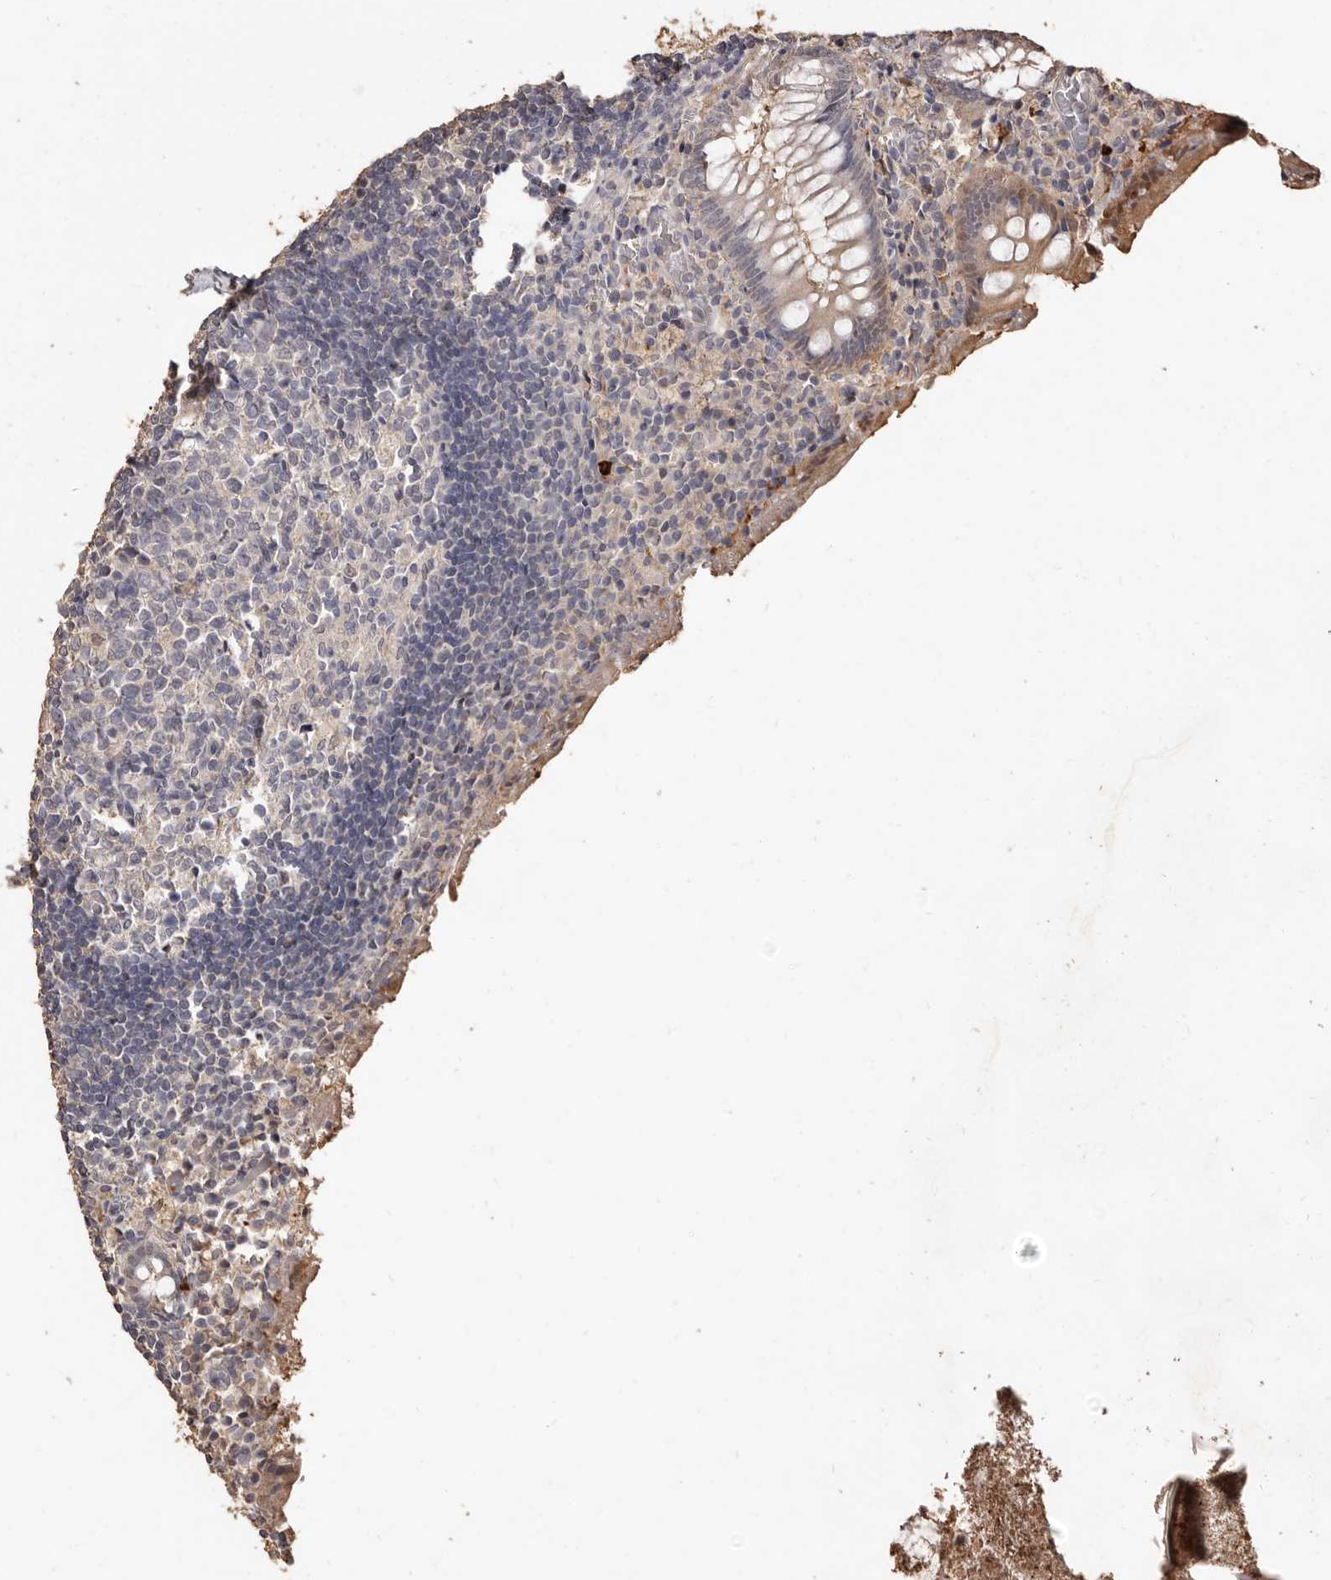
{"staining": {"intensity": "moderate", "quantity": "25%-75%", "location": "cytoplasmic/membranous,nuclear"}, "tissue": "appendix", "cell_type": "Glandular cells", "image_type": "normal", "snomed": [{"axis": "morphology", "description": "Normal tissue, NOS"}, {"axis": "topography", "description": "Appendix"}], "caption": "Normal appendix reveals moderate cytoplasmic/membranous,nuclear expression in approximately 25%-75% of glandular cells.", "gene": "INAVA", "patient": {"sex": "female", "age": 17}}